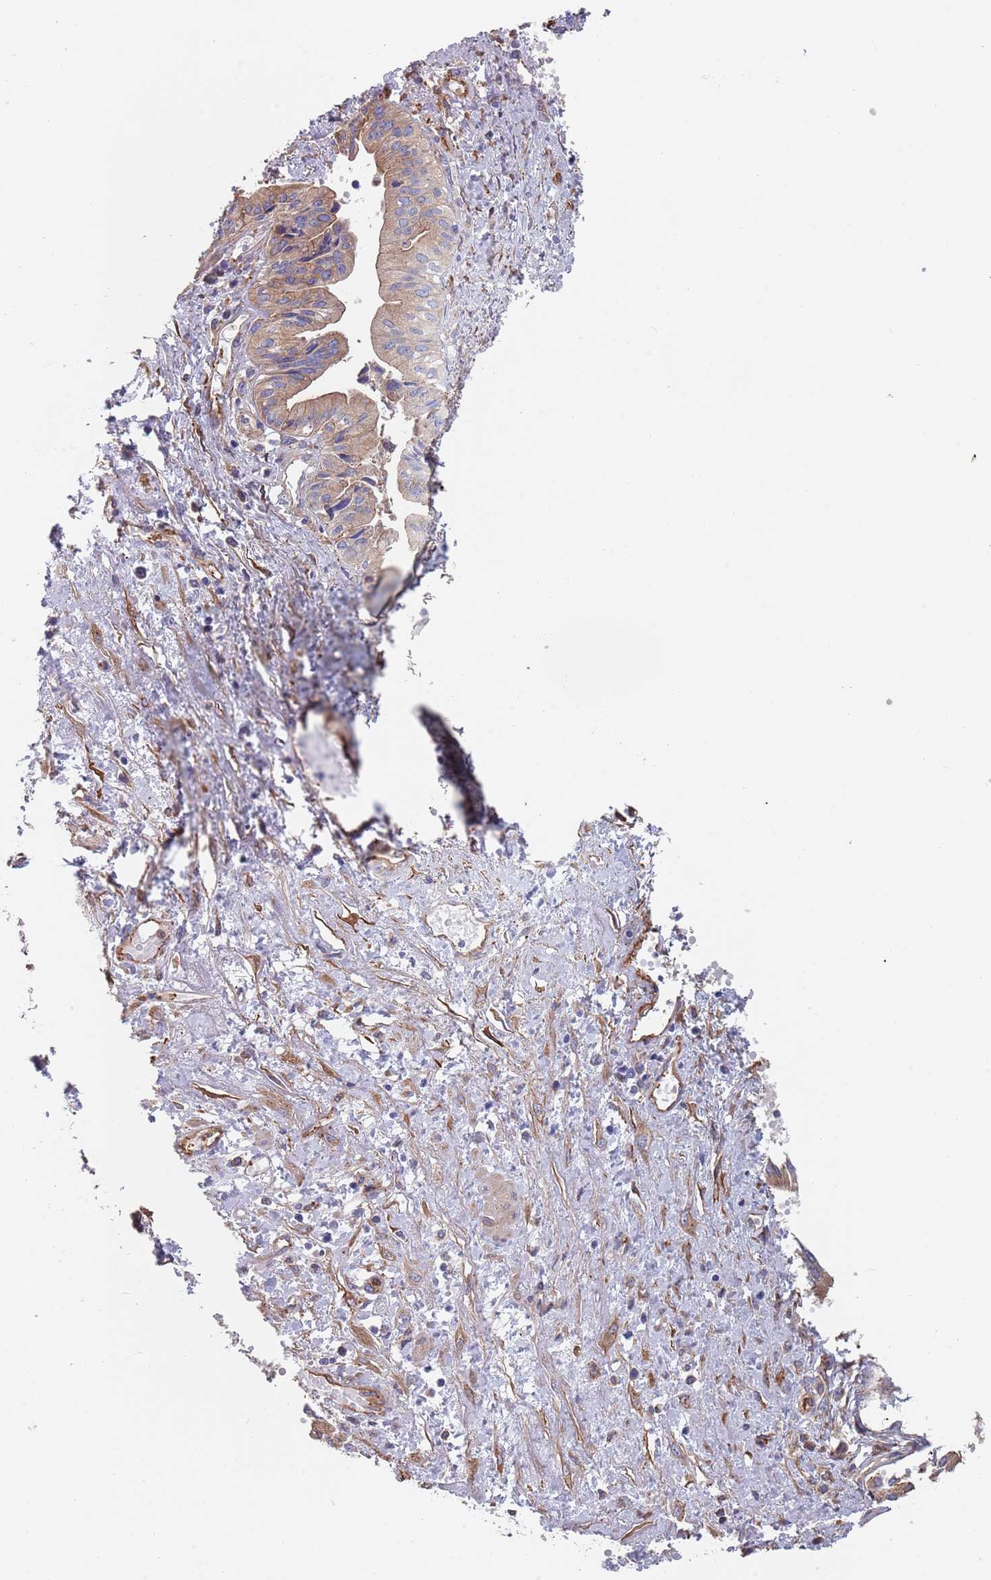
{"staining": {"intensity": "weak", "quantity": "25%-75%", "location": "cytoplasmic/membranous"}, "tissue": "pancreatic cancer", "cell_type": "Tumor cells", "image_type": "cancer", "snomed": [{"axis": "morphology", "description": "Adenocarcinoma, NOS"}, {"axis": "topography", "description": "Pancreas"}], "caption": "Immunohistochemistry (IHC) (DAB (3,3'-diaminobenzidine)) staining of pancreatic cancer (adenocarcinoma) reveals weak cytoplasmic/membranous protein staining in approximately 25%-75% of tumor cells. (DAB (3,3'-diaminobenzidine) = brown stain, brightfield microscopy at high magnification).", "gene": "DCUN1D3", "patient": {"sex": "female", "age": 50}}